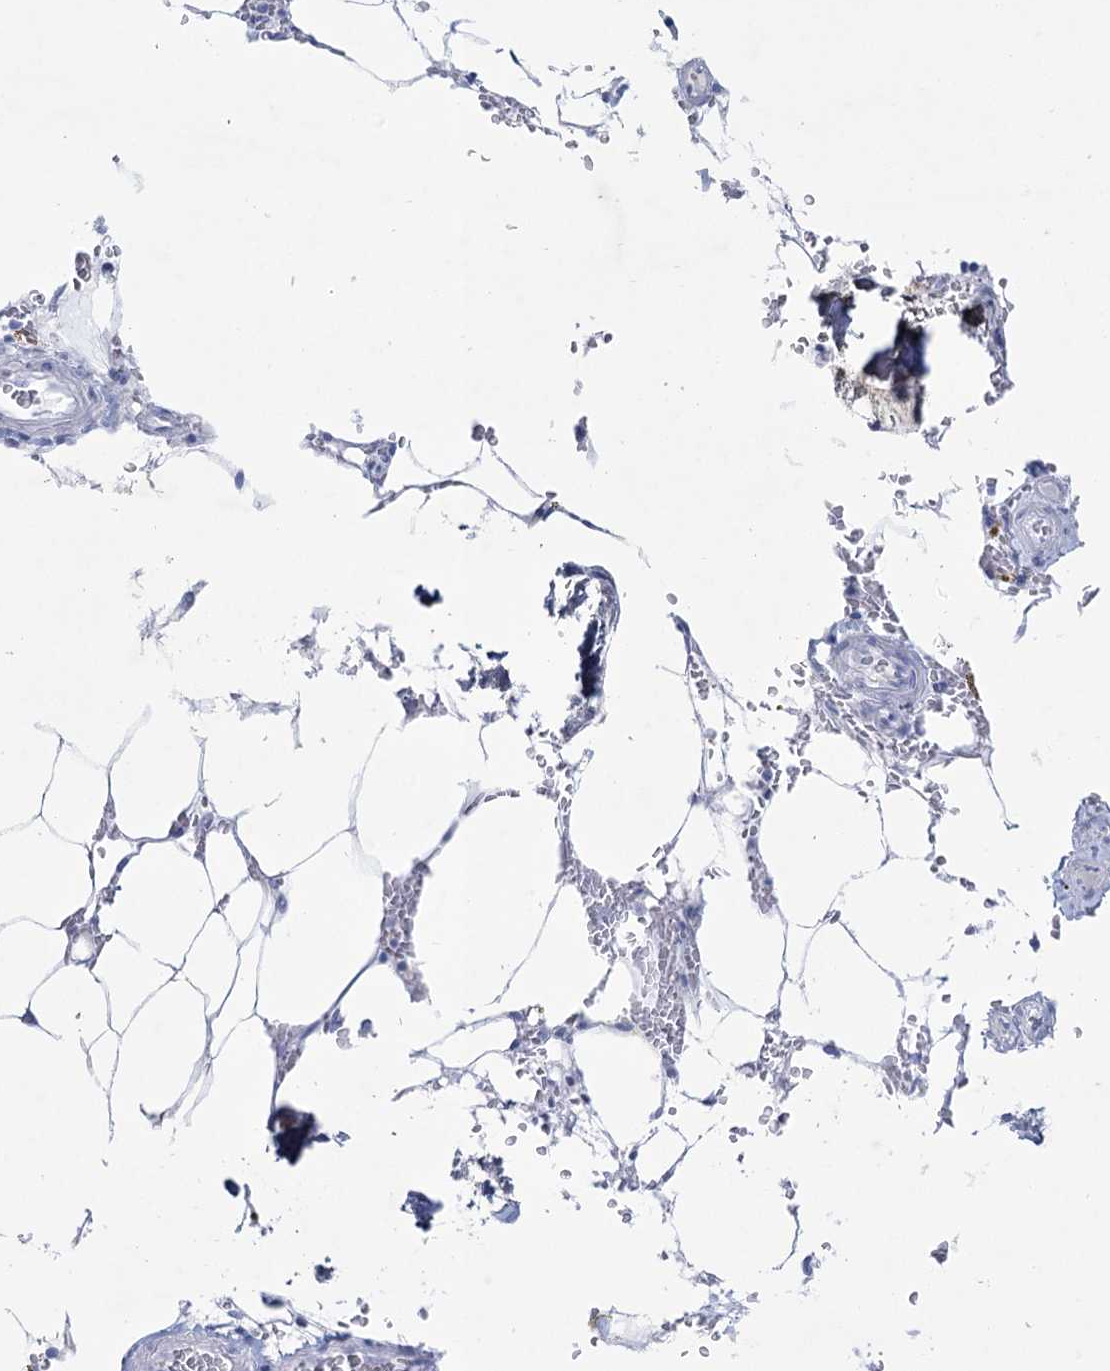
{"staining": {"intensity": "negative", "quantity": "none", "location": "none"}, "tissue": "bone marrow", "cell_type": "Hematopoietic cells", "image_type": "normal", "snomed": [{"axis": "morphology", "description": "Normal tissue, NOS"}, {"axis": "topography", "description": "Bone marrow"}], "caption": "Immunohistochemical staining of unremarkable human bone marrow demonstrates no significant staining in hematopoietic cells.", "gene": "RNF186", "patient": {"sex": "male", "age": 70}}